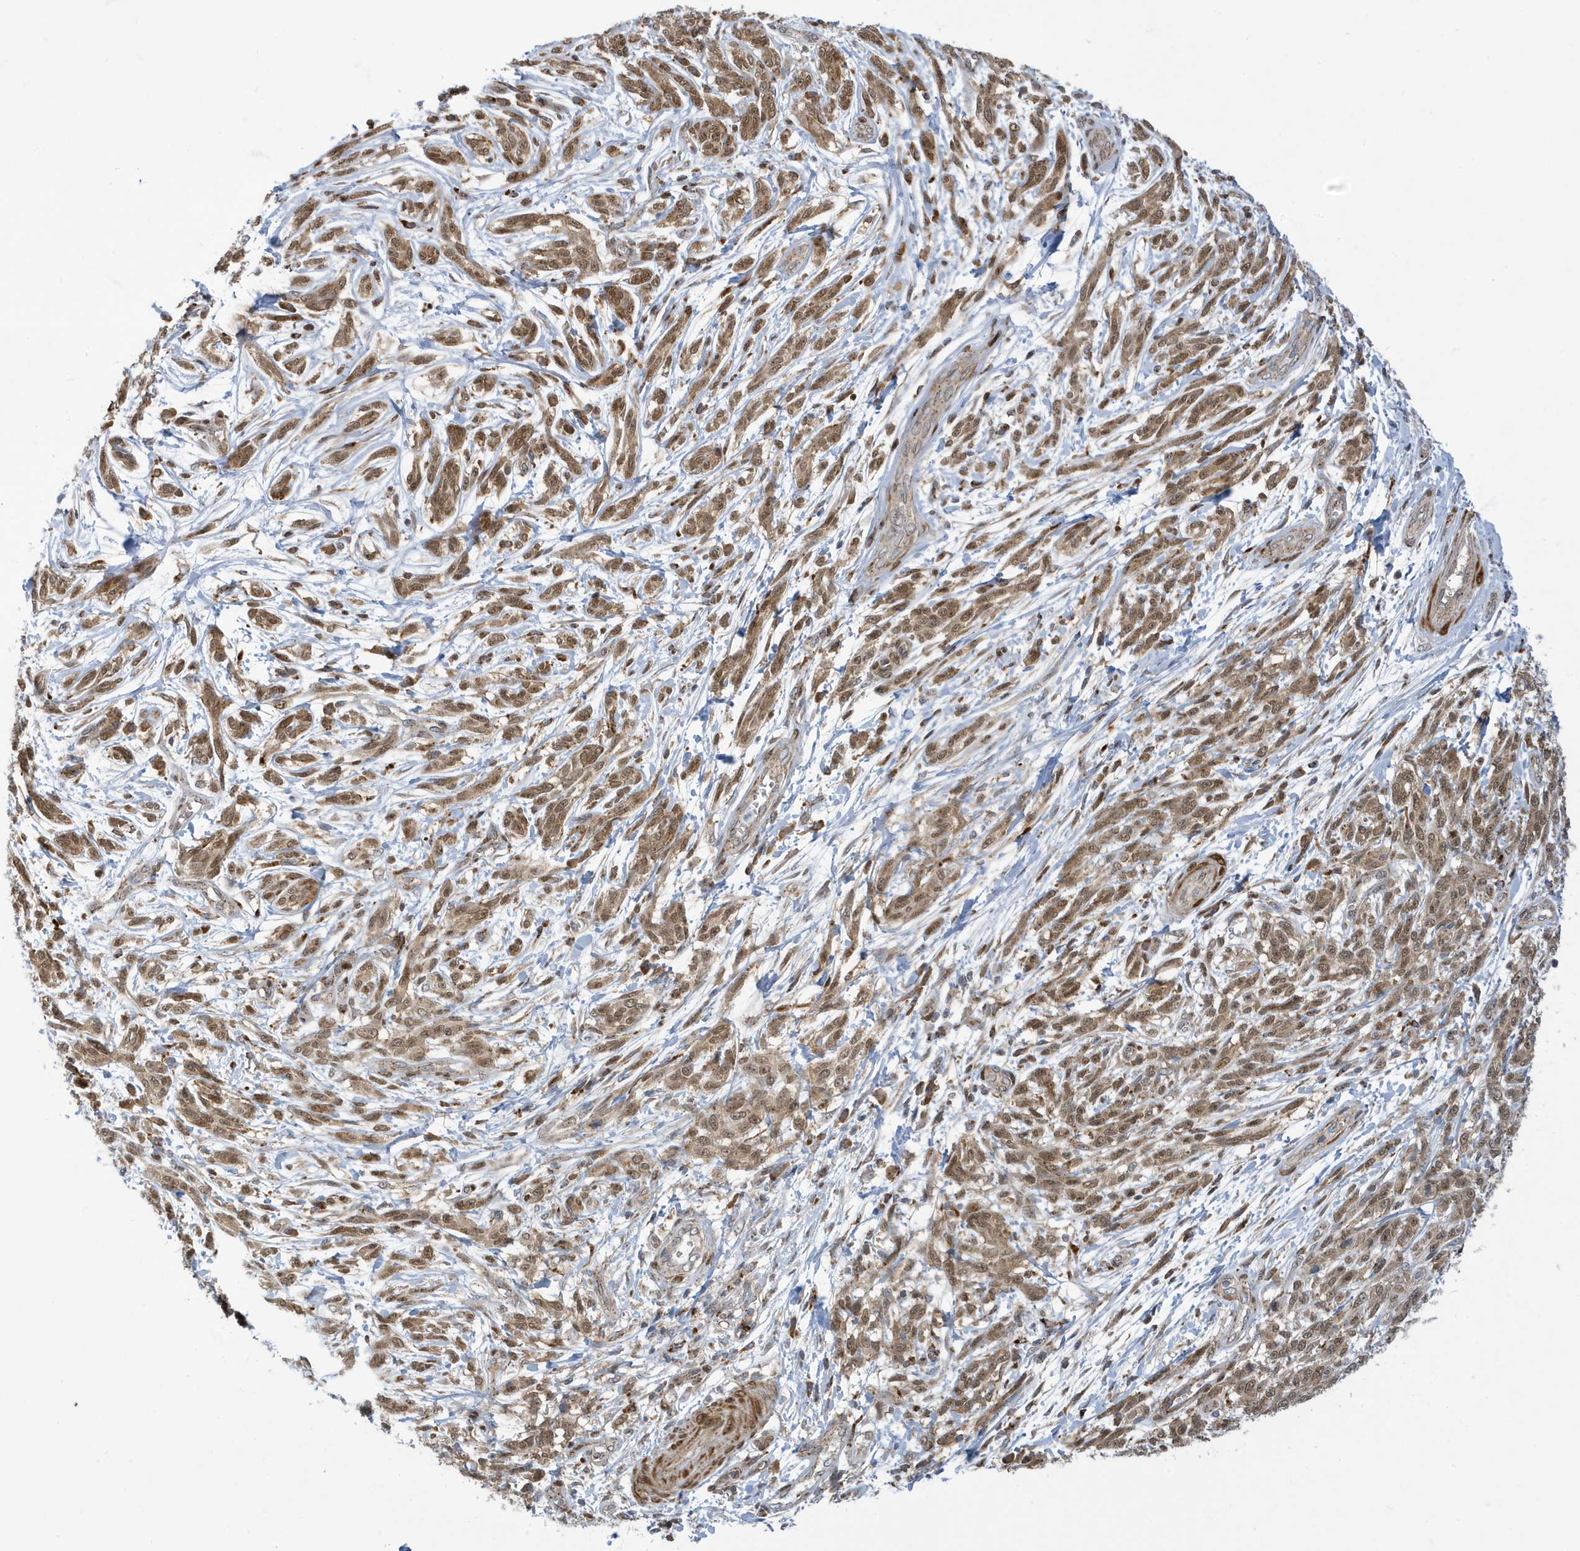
{"staining": {"intensity": "moderate", "quantity": ">75%", "location": "cytoplasmic/membranous,nuclear"}, "tissue": "melanoma", "cell_type": "Tumor cells", "image_type": "cancer", "snomed": [{"axis": "morphology", "description": "Malignant melanoma, NOS"}, {"axis": "topography", "description": "Skin"}], "caption": "Protein staining demonstrates moderate cytoplasmic/membranous and nuclear positivity in approximately >75% of tumor cells in malignant melanoma.", "gene": "ZNF507", "patient": {"sex": "male", "age": 49}}